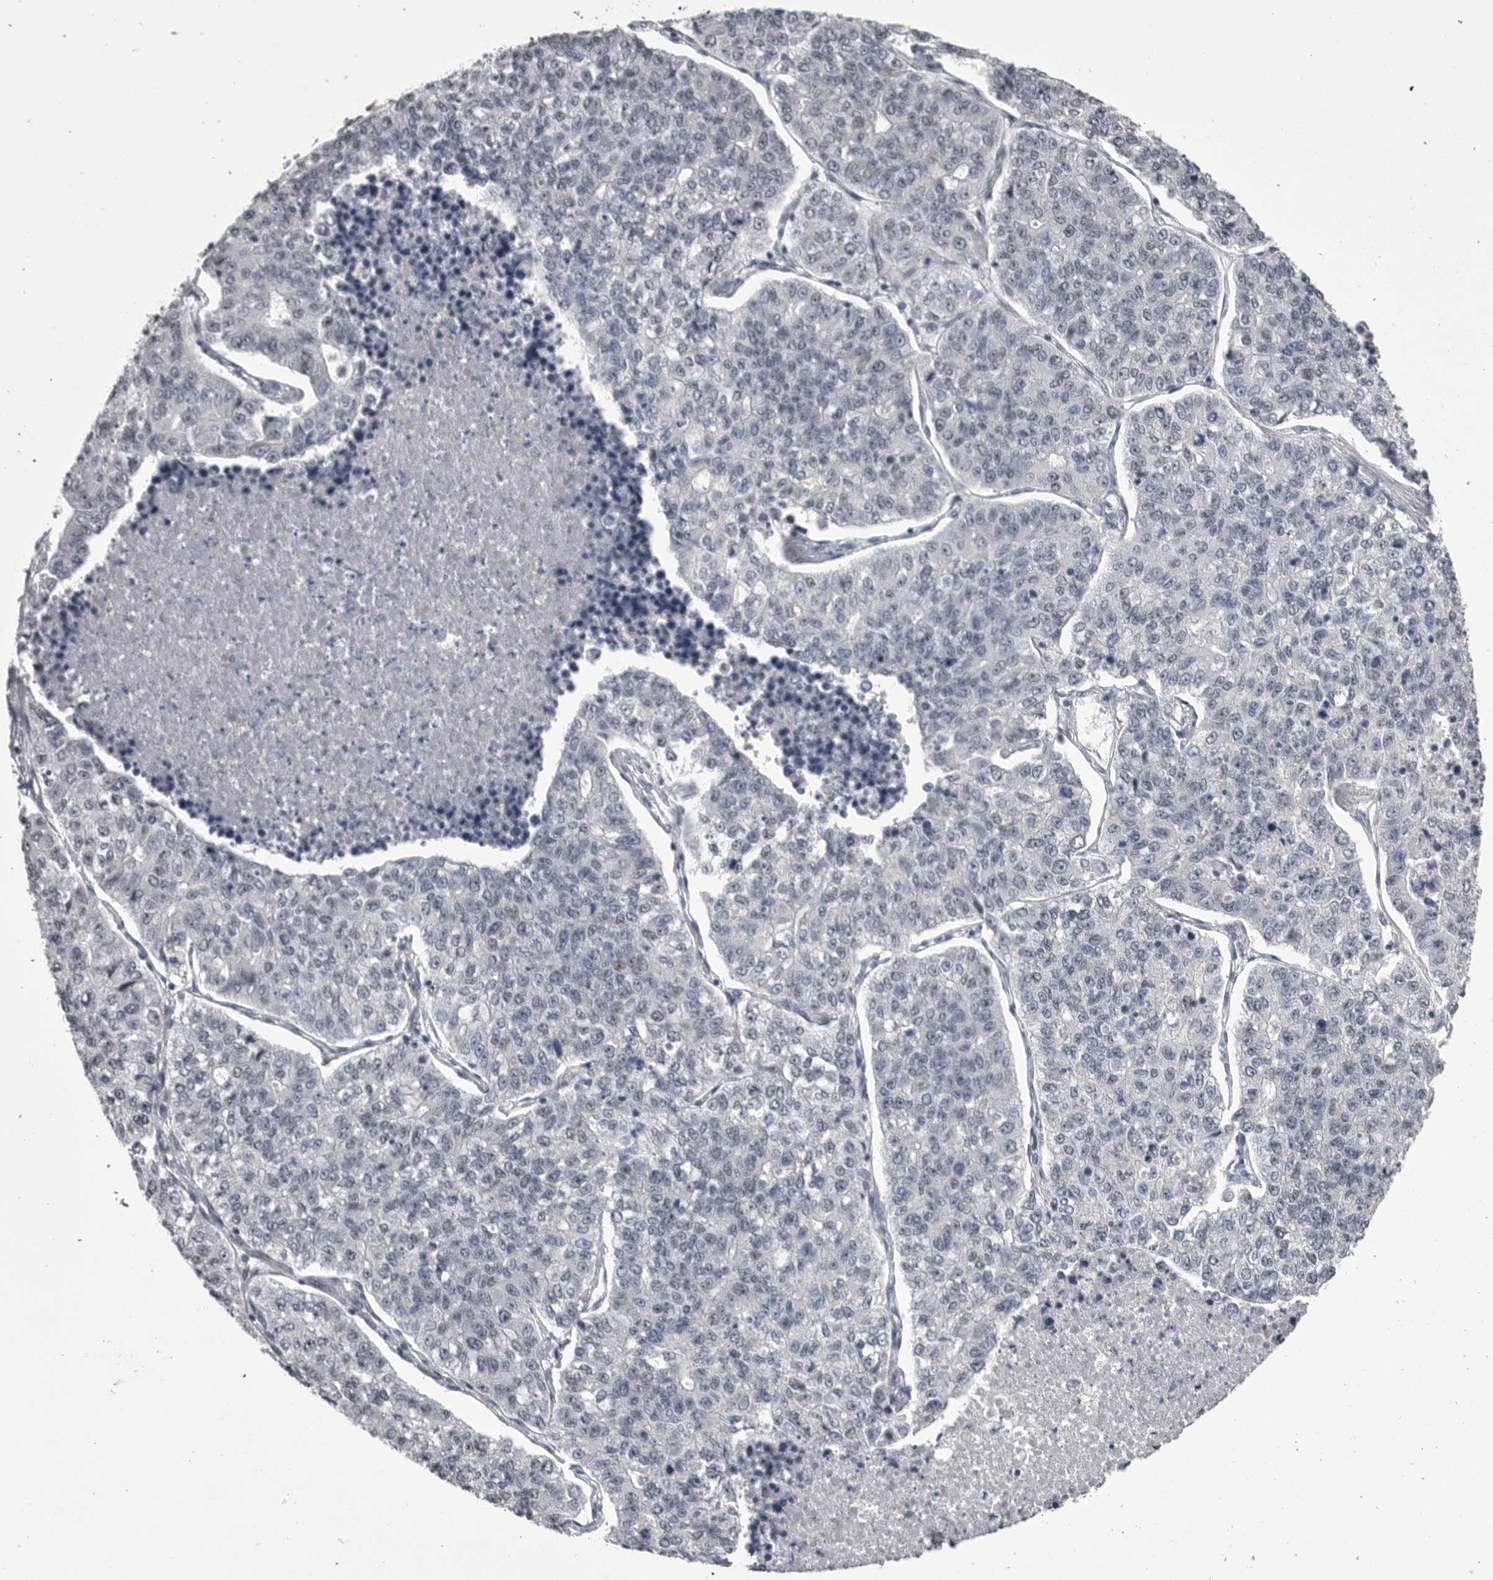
{"staining": {"intensity": "negative", "quantity": "none", "location": "none"}, "tissue": "lung cancer", "cell_type": "Tumor cells", "image_type": "cancer", "snomed": [{"axis": "morphology", "description": "Adenocarcinoma, NOS"}, {"axis": "topography", "description": "Lung"}], "caption": "There is no significant expression in tumor cells of lung adenocarcinoma. (DAB (3,3'-diaminobenzidine) immunohistochemistry (IHC) visualized using brightfield microscopy, high magnification).", "gene": "DLG2", "patient": {"sex": "male", "age": 49}}